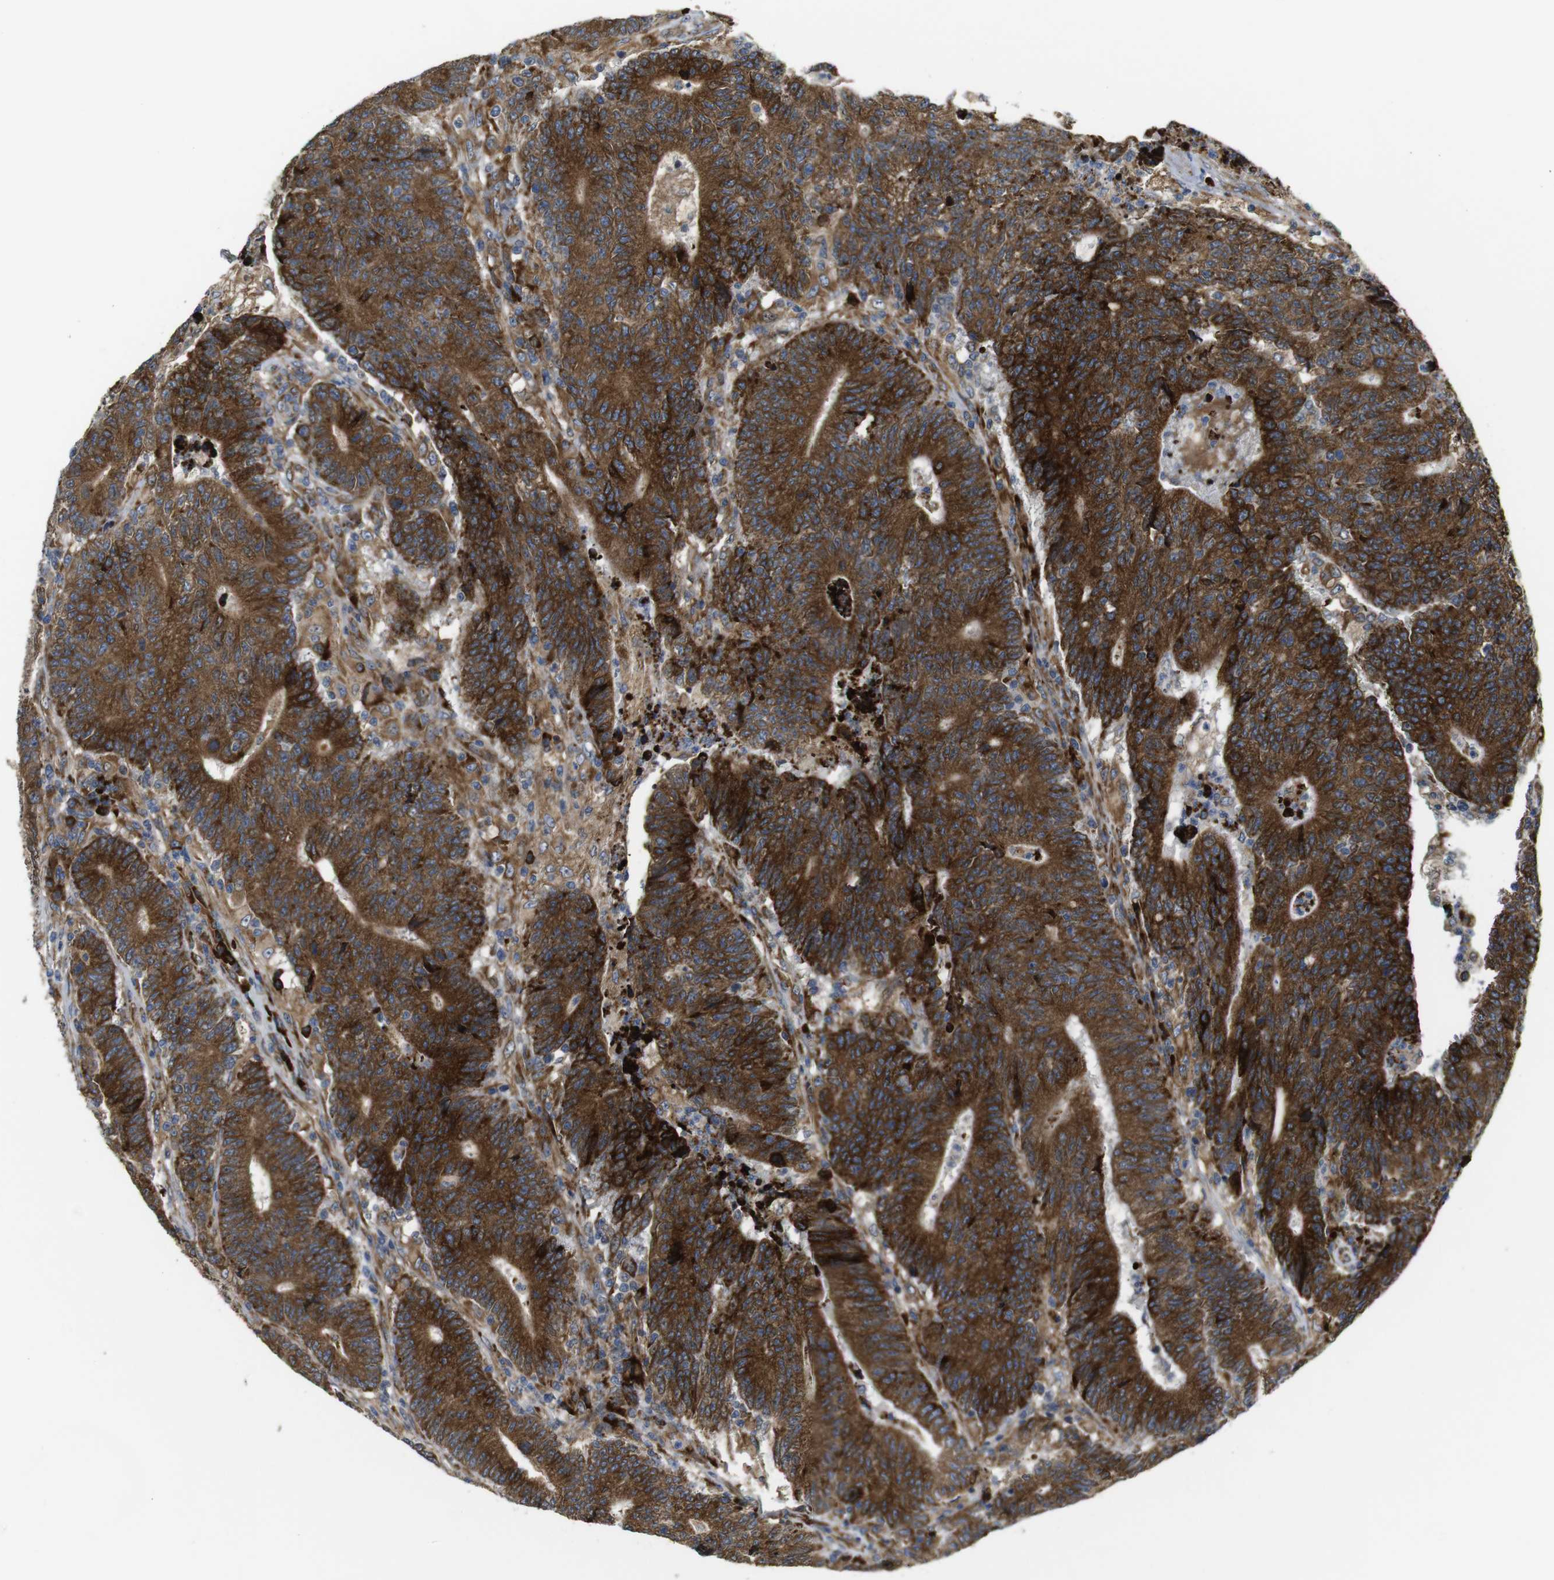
{"staining": {"intensity": "strong", "quantity": ">75%", "location": "cytoplasmic/membranous"}, "tissue": "colorectal cancer", "cell_type": "Tumor cells", "image_type": "cancer", "snomed": [{"axis": "morphology", "description": "Normal tissue, NOS"}, {"axis": "morphology", "description": "Adenocarcinoma, NOS"}, {"axis": "topography", "description": "Colon"}], "caption": "IHC of human colorectal adenocarcinoma exhibits high levels of strong cytoplasmic/membranous staining in approximately >75% of tumor cells.", "gene": "UBE2G2", "patient": {"sex": "female", "age": 75}}